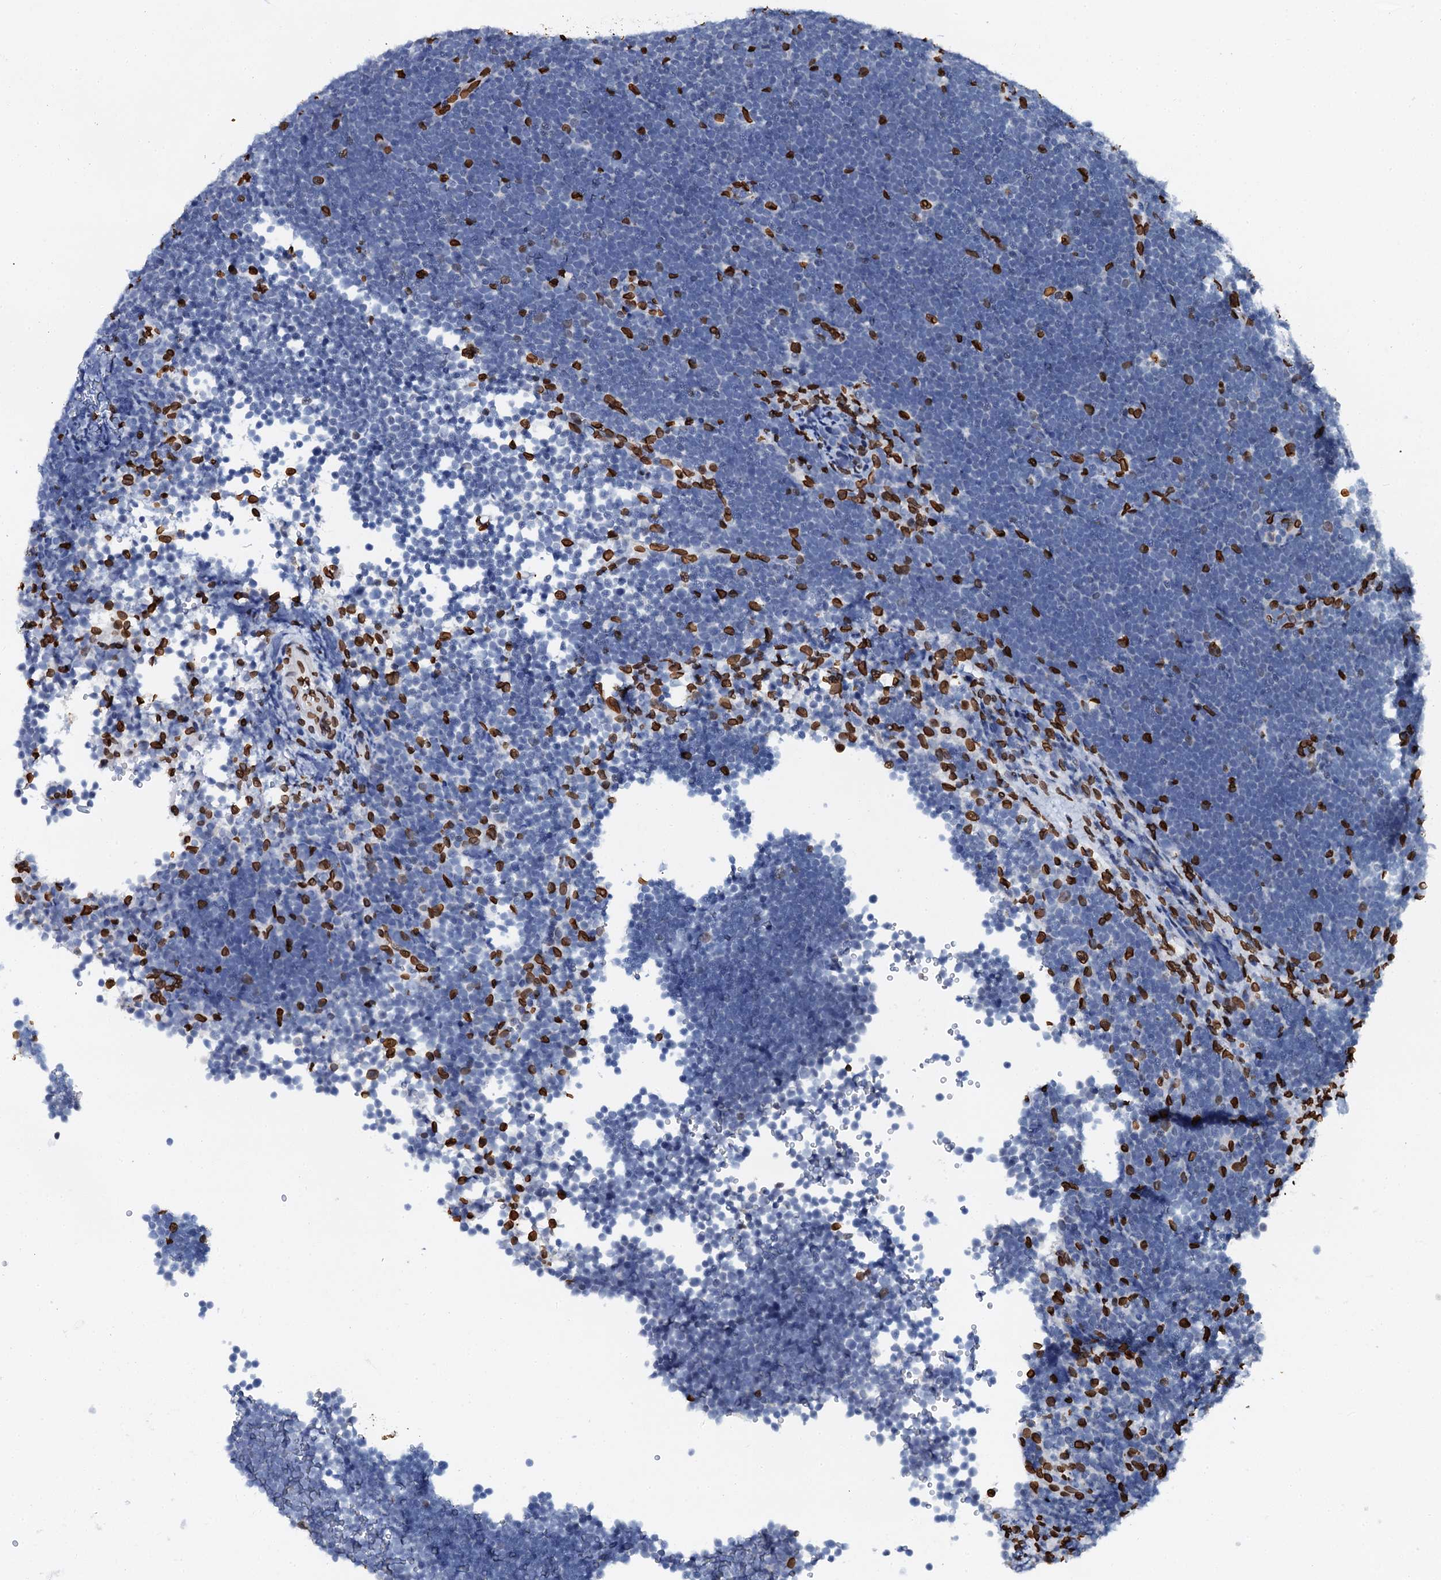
{"staining": {"intensity": "strong", "quantity": "<25%", "location": "nuclear"}, "tissue": "lymphoma", "cell_type": "Tumor cells", "image_type": "cancer", "snomed": [{"axis": "morphology", "description": "Malignant lymphoma, non-Hodgkin's type, High grade"}, {"axis": "topography", "description": "Lymph node"}], "caption": "High-power microscopy captured an immunohistochemistry image of lymphoma, revealing strong nuclear positivity in approximately <25% of tumor cells.", "gene": "KATNAL2", "patient": {"sex": "male", "age": 13}}